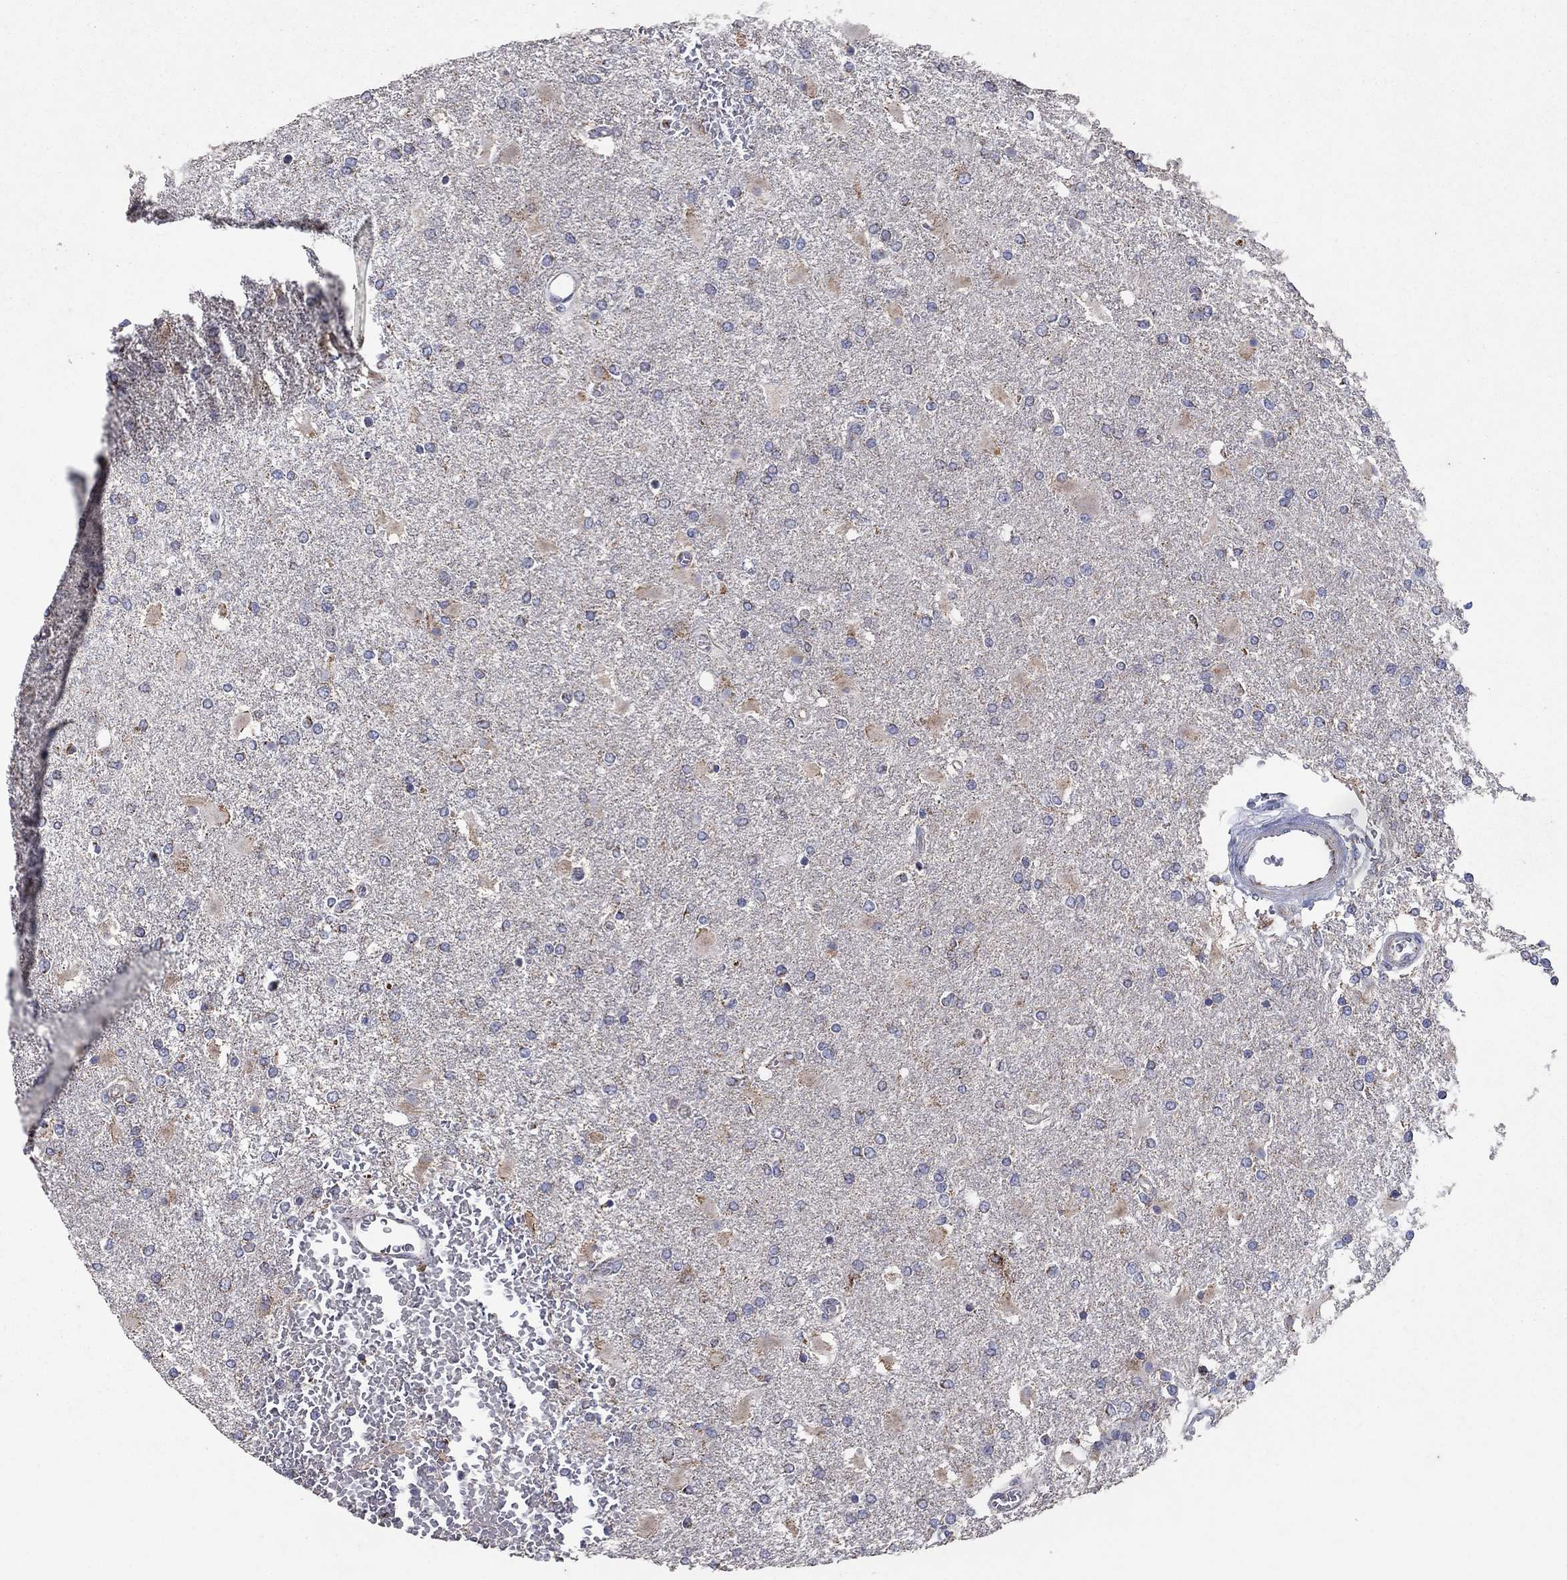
{"staining": {"intensity": "negative", "quantity": "none", "location": "none"}, "tissue": "glioma", "cell_type": "Tumor cells", "image_type": "cancer", "snomed": [{"axis": "morphology", "description": "Glioma, malignant, High grade"}, {"axis": "topography", "description": "Cerebral cortex"}], "caption": "Tumor cells show no significant protein expression in glioma.", "gene": "C9orf85", "patient": {"sex": "male", "age": 79}}